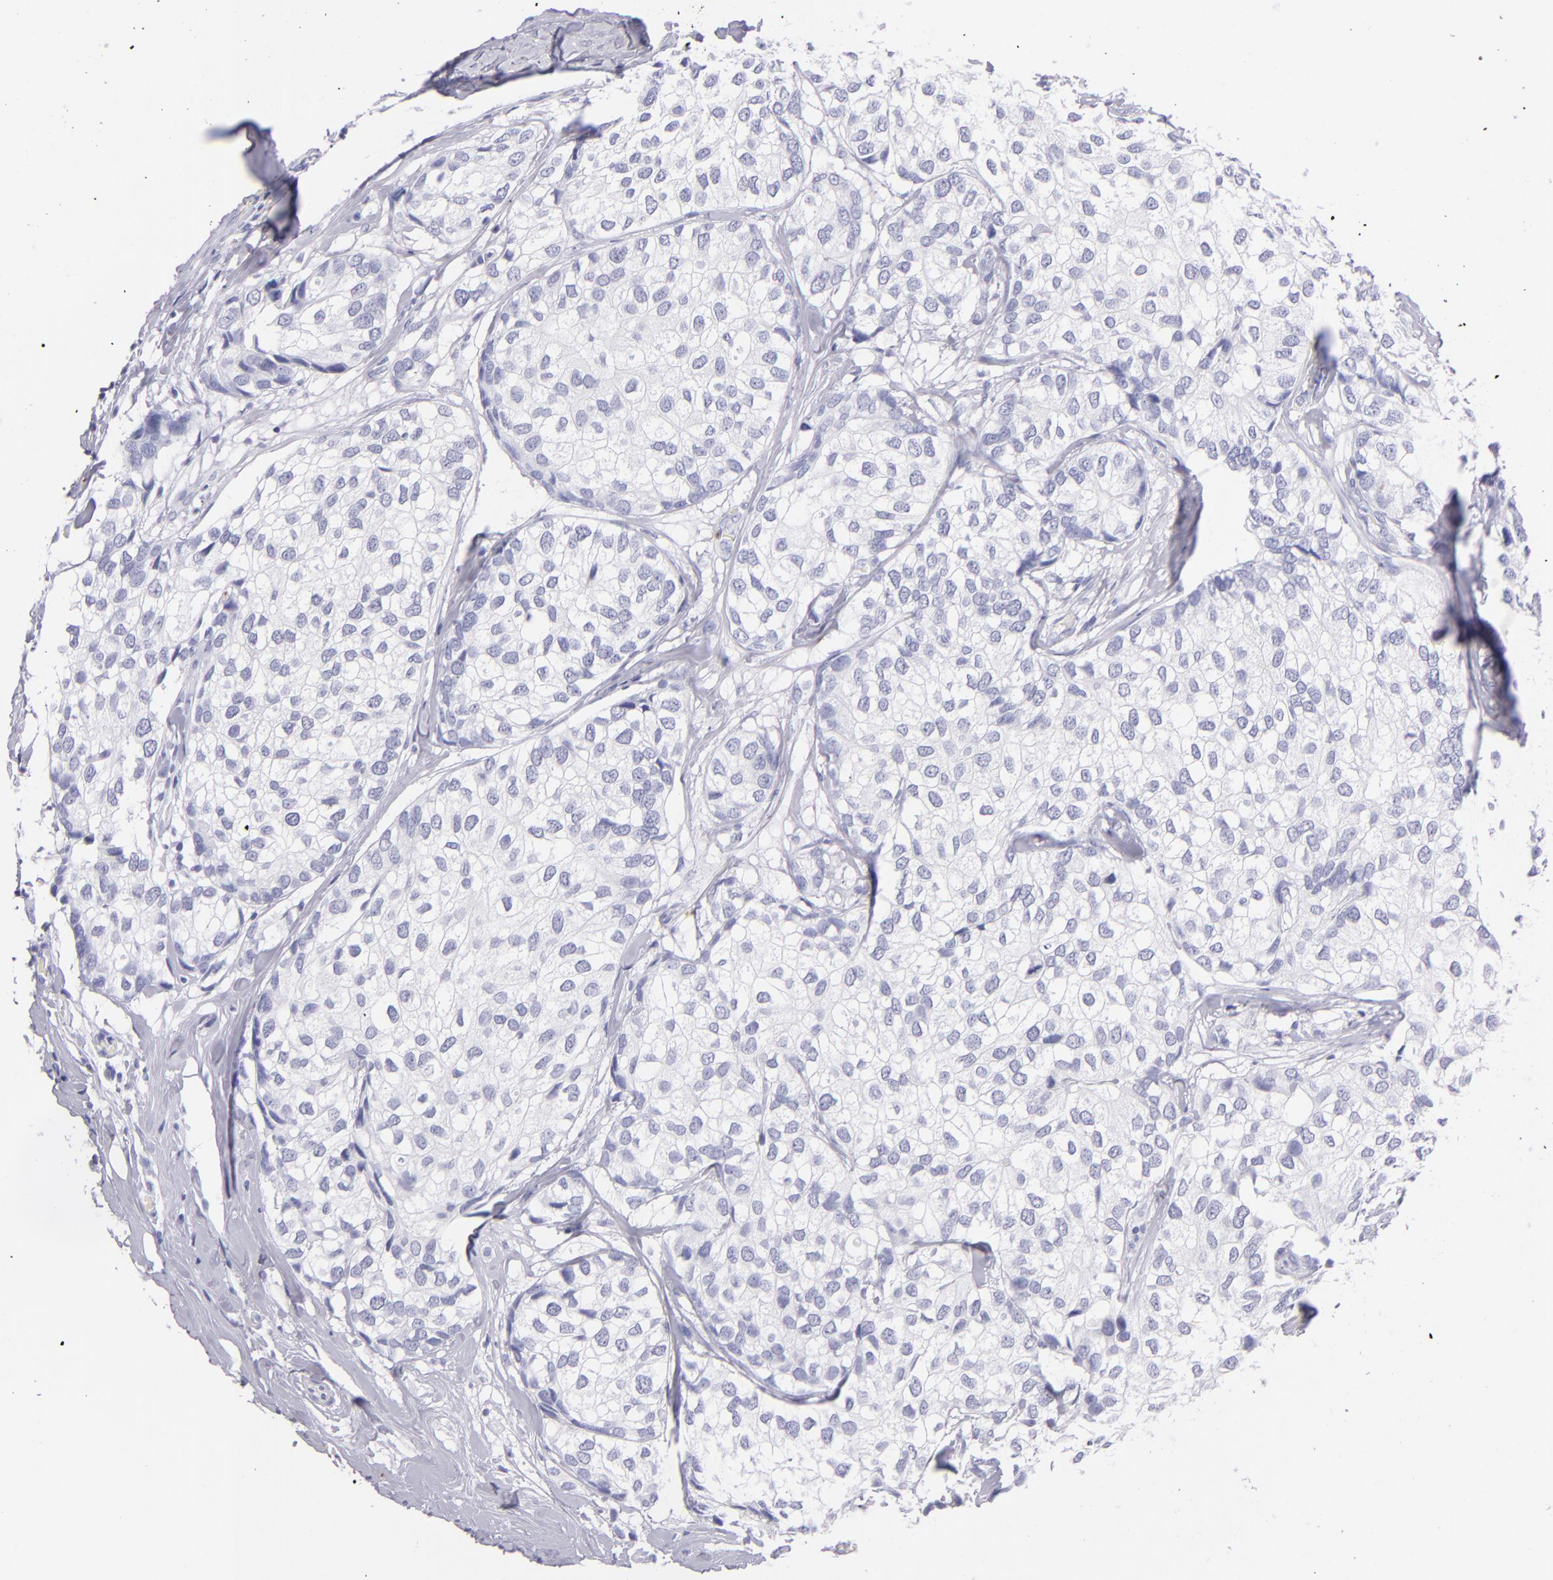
{"staining": {"intensity": "negative", "quantity": "none", "location": "none"}, "tissue": "breast cancer", "cell_type": "Tumor cells", "image_type": "cancer", "snomed": [{"axis": "morphology", "description": "Duct carcinoma"}, {"axis": "topography", "description": "Breast"}], "caption": "IHC of human breast cancer displays no staining in tumor cells.", "gene": "PRF1", "patient": {"sex": "female", "age": 68}}